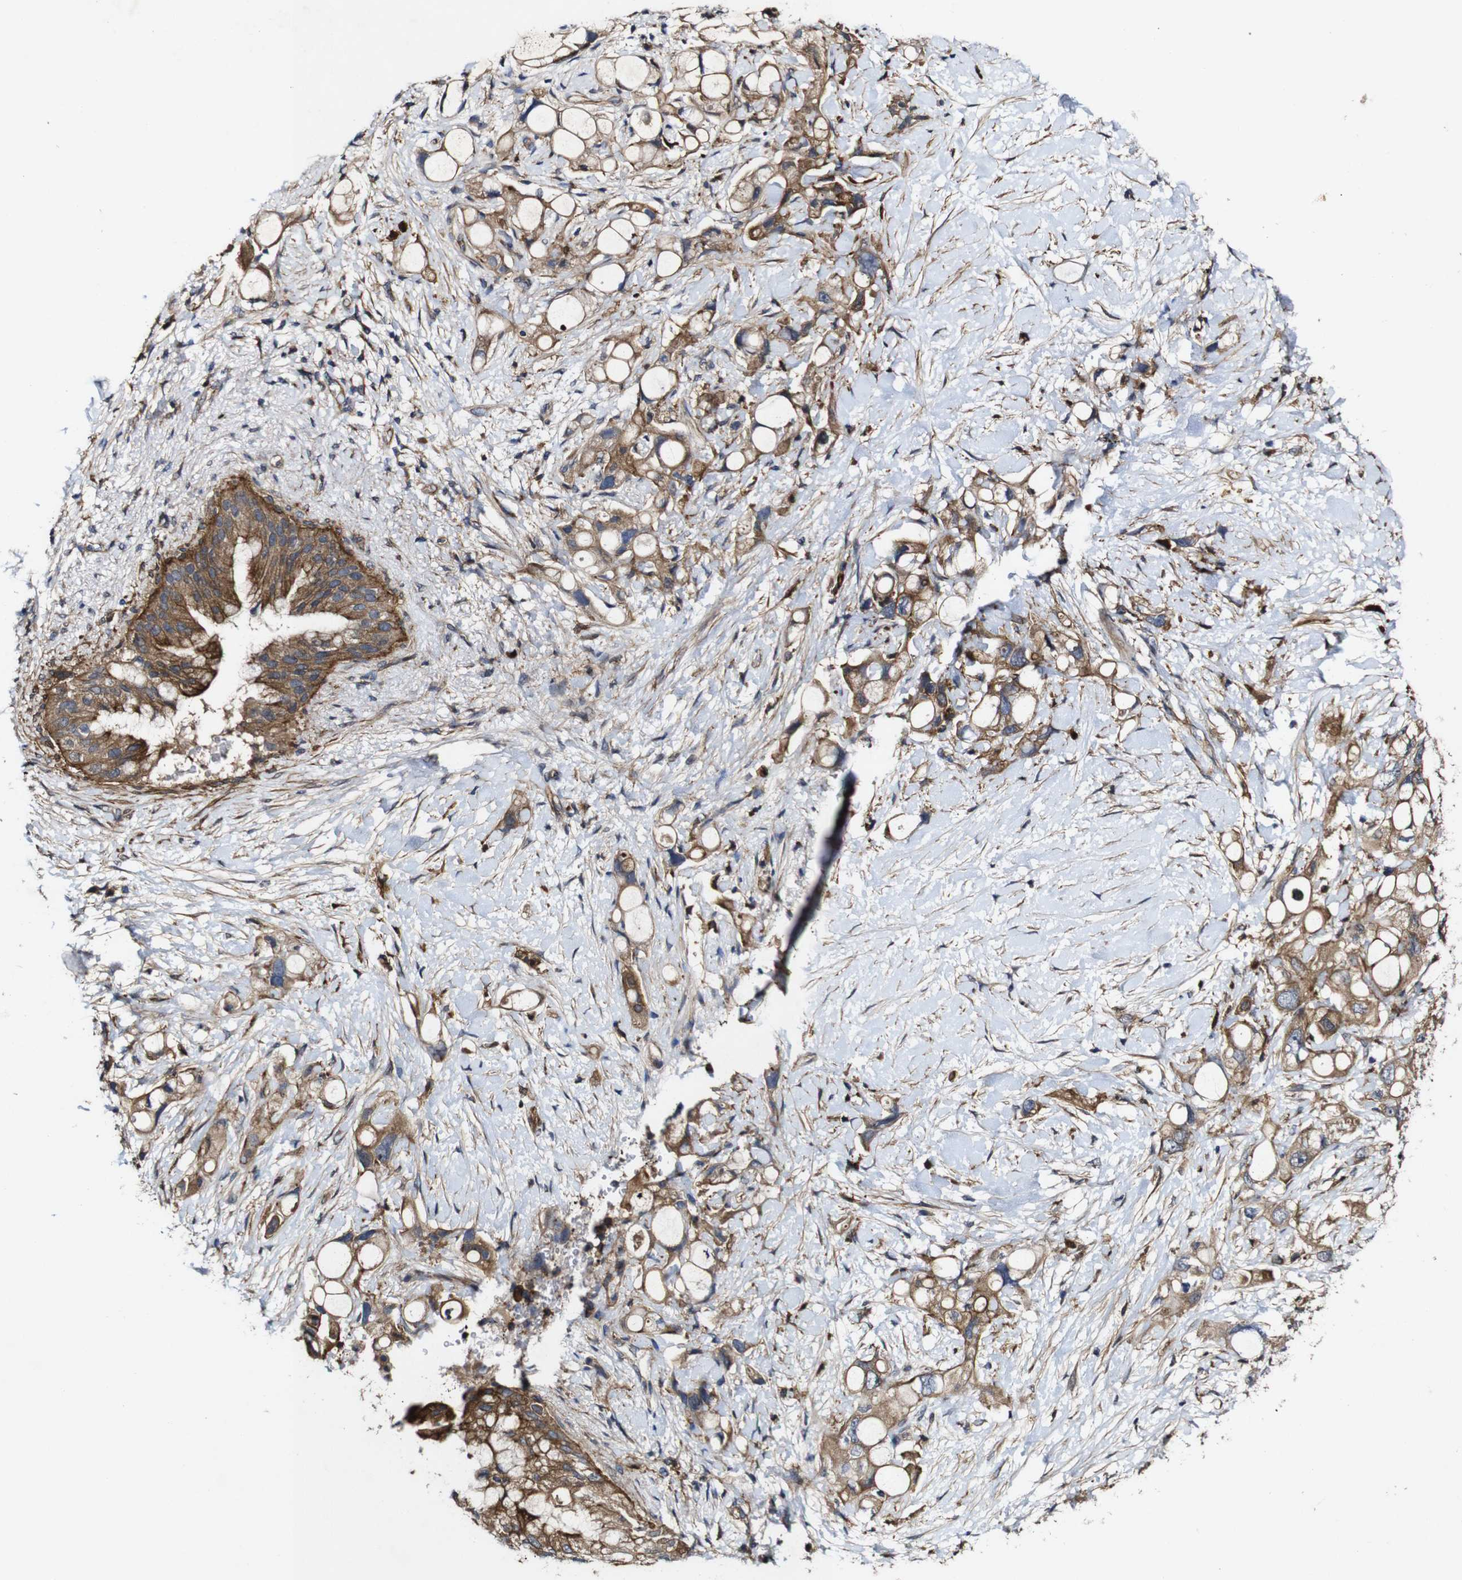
{"staining": {"intensity": "moderate", "quantity": ">75%", "location": "cytoplasmic/membranous"}, "tissue": "pancreatic cancer", "cell_type": "Tumor cells", "image_type": "cancer", "snomed": [{"axis": "morphology", "description": "Adenocarcinoma, NOS"}, {"axis": "topography", "description": "Pancreas"}], "caption": "Protein analysis of pancreatic cancer tissue reveals moderate cytoplasmic/membranous expression in about >75% of tumor cells.", "gene": "GSDME", "patient": {"sex": "female", "age": 56}}